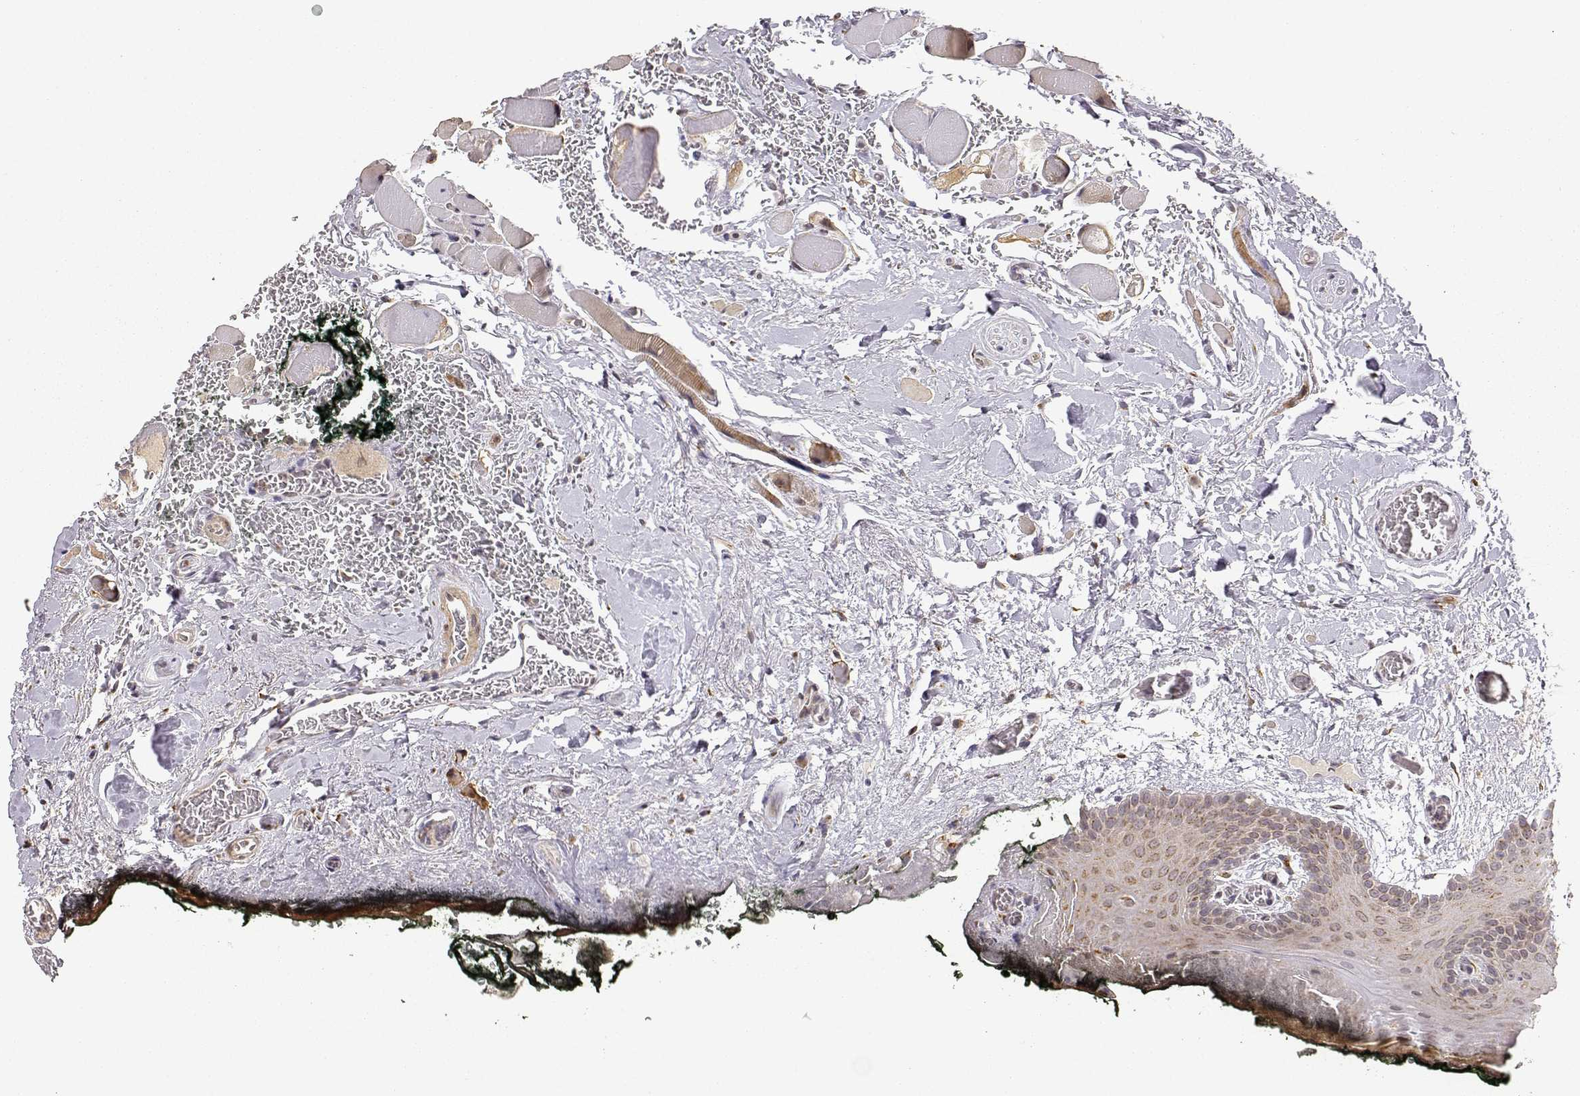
{"staining": {"intensity": "weak", "quantity": ">75%", "location": "cytoplasmic/membranous"}, "tissue": "oral mucosa", "cell_type": "Squamous epithelial cells", "image_type": "normal", "snomed": [{"axis": "morphology", "description": "Normal tissue, NOS"}, {"axis": "topography", "description": "Oral tissue"}, {"axis": "topography", "description": "Head-Neck"}], "caption": "Approximately >75% of squamous epithelial cells in unremarkable oral mucosa show weak cytoplasmic/membranous protein expression as visualized by brown immunohistochemical staining.", "gene": "ERGIC2", "patient": {"sex": "male", "age": 65}}